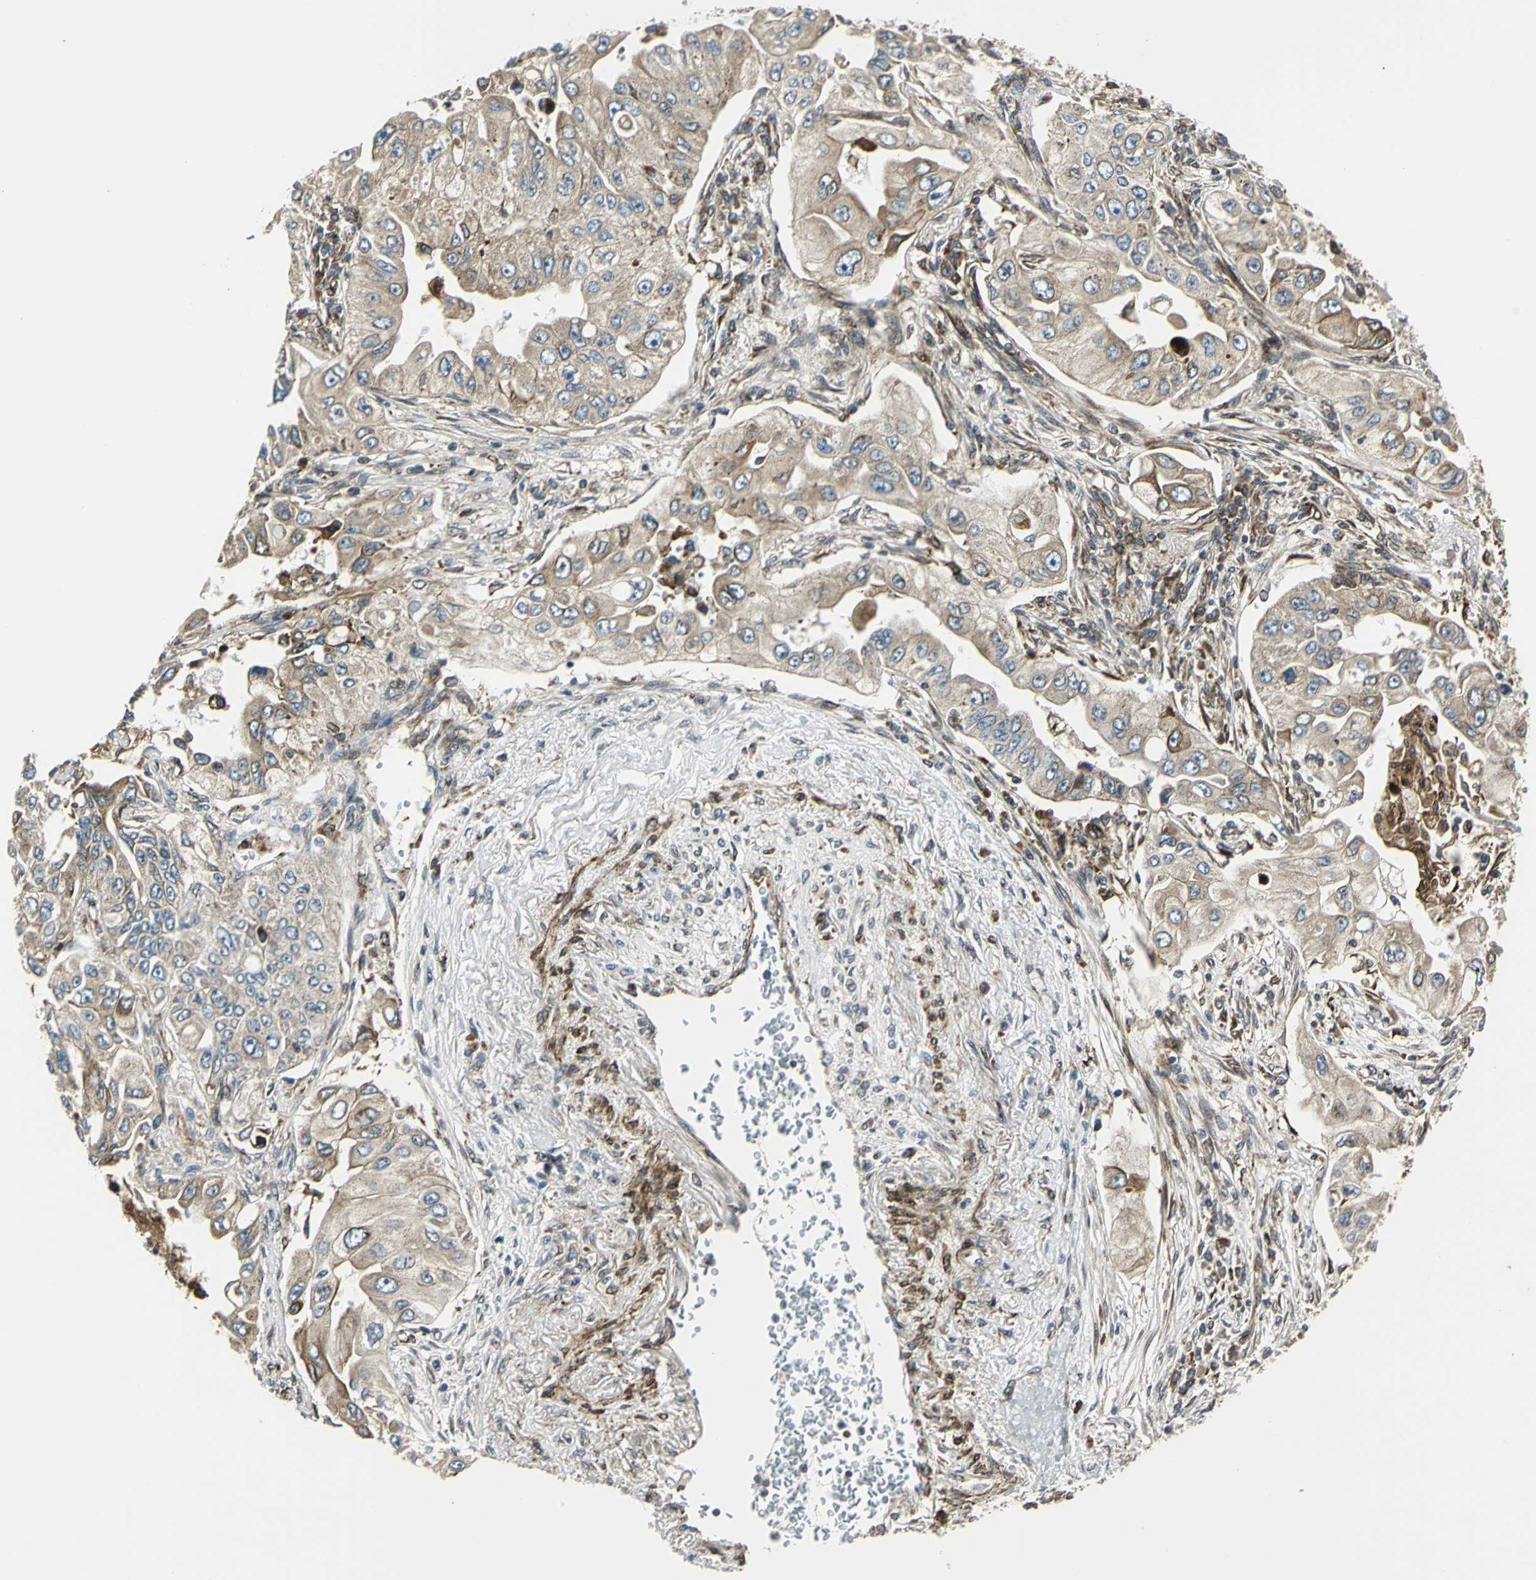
{"staining": {"intensity": "weak", "quantity": ">75%", "location": "cytoplasmic/membranous"}, "tissue": "lung cancer", "cell_type": "Tumor cells", "image_type": "cancer", "snomed": [{"axis": "morphology", "description": "Adenocarcinoma, NOS"}, {"axis": "topography", "description": "Lung"}], "caption": "This micrograph demonstrates lung cancer (adenocarcinoma) stained with IHC to label a protein in brown. The cytoplasmic/membranous of tumor cells show weak positivity for the protein. Nuclei are counter-stained blue.", "gene": "HTATIP2", "patient": {"sex": "male", "age": 84}}